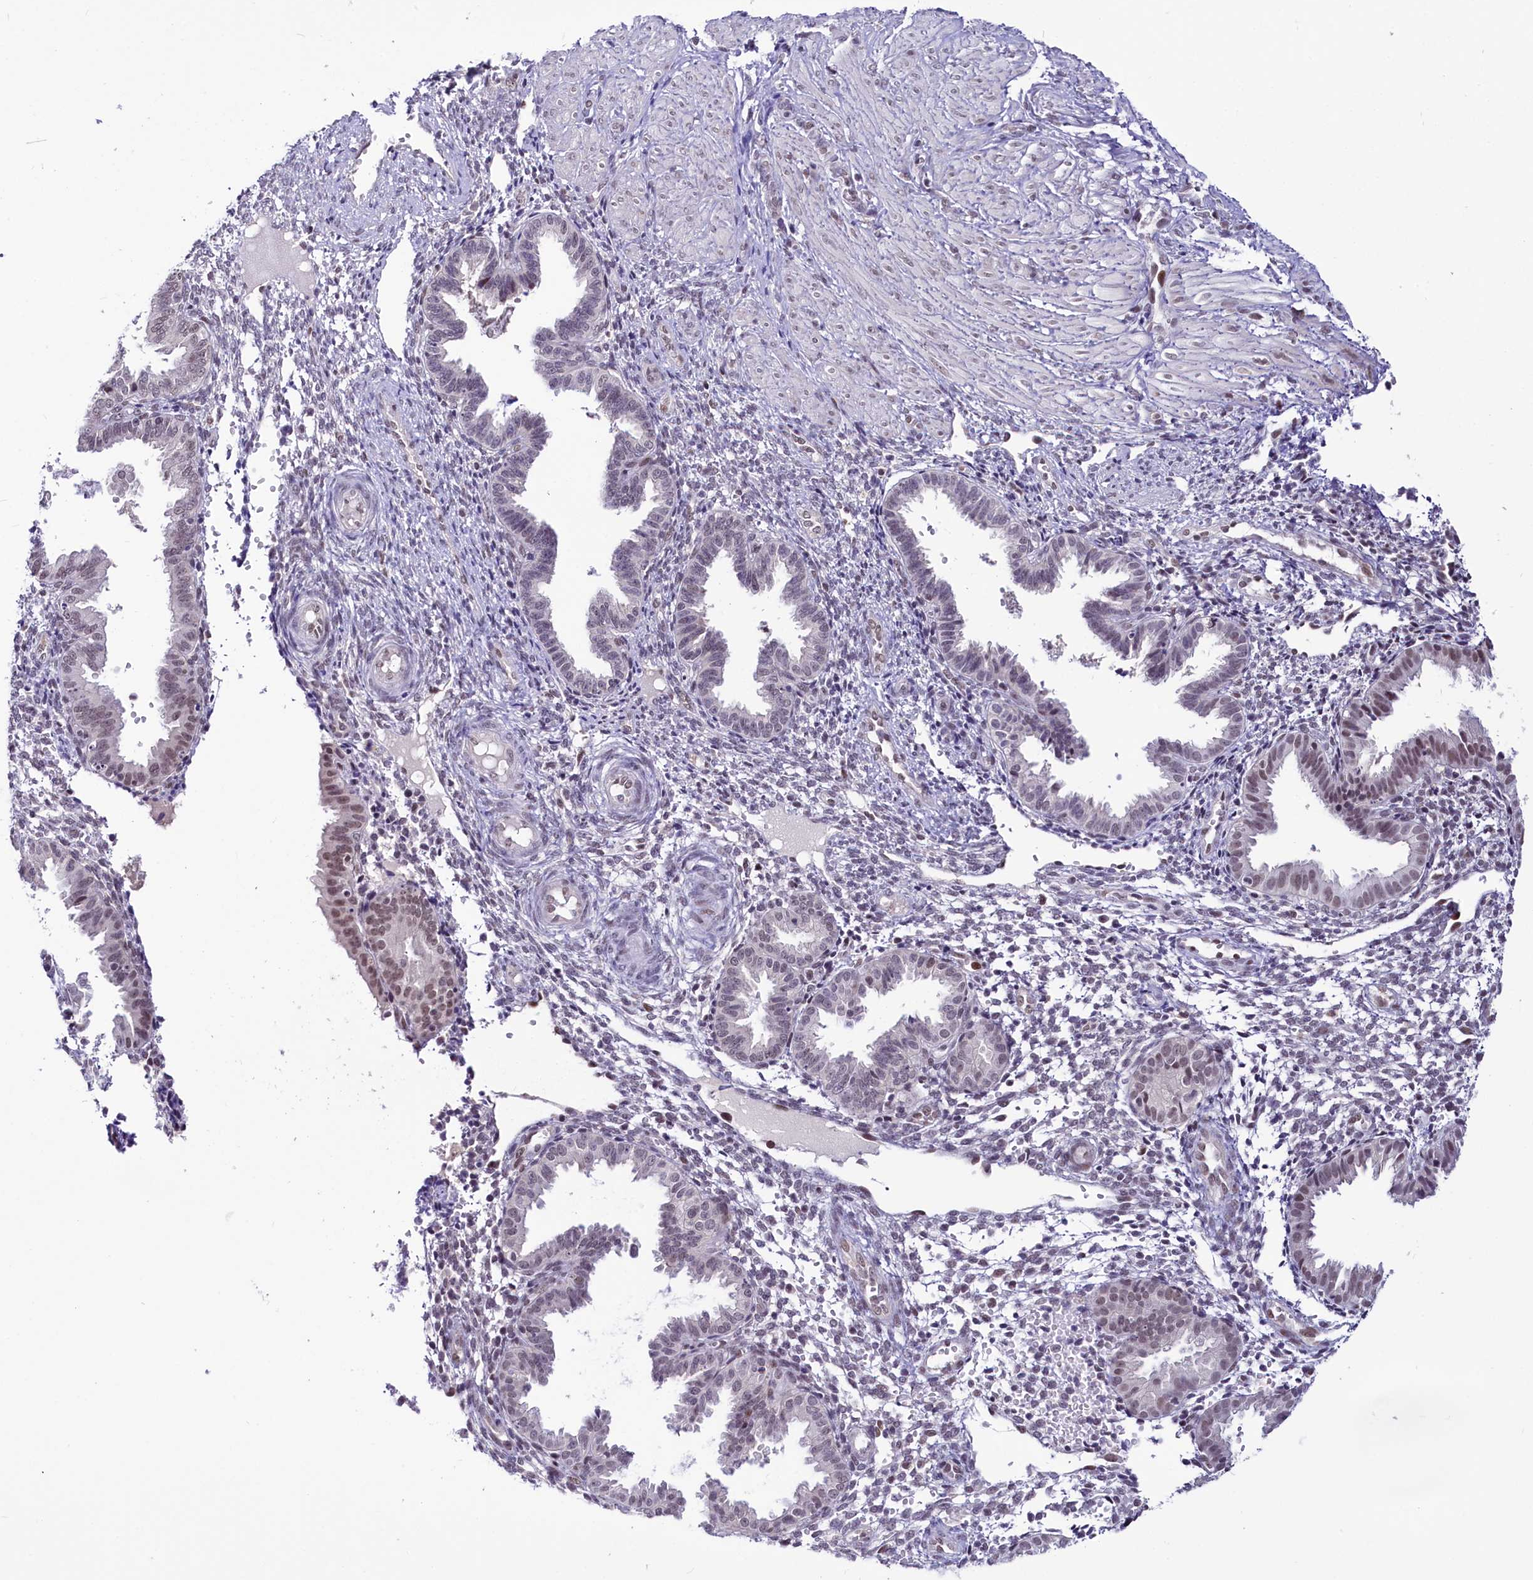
{"staining": {"intensity": "negative", "quantity": "none", "location": "none"}, "tissue": "endometrium", "cell_type": "Cells in endometrial stroma", "image_type": "normal", "snomed": [{"axis": "morphology", "description": "Normal tissue, NOS"}, {"axis": "topography", "description": "Endometrium"}], "caption": "This is an immunohistochemistry (IHC) image of unremarkable human endometrium. There is no expression in cells in endometrial stroma.", "gene": "SCAF11", "patient": {"sex": "female", "age": 33}}